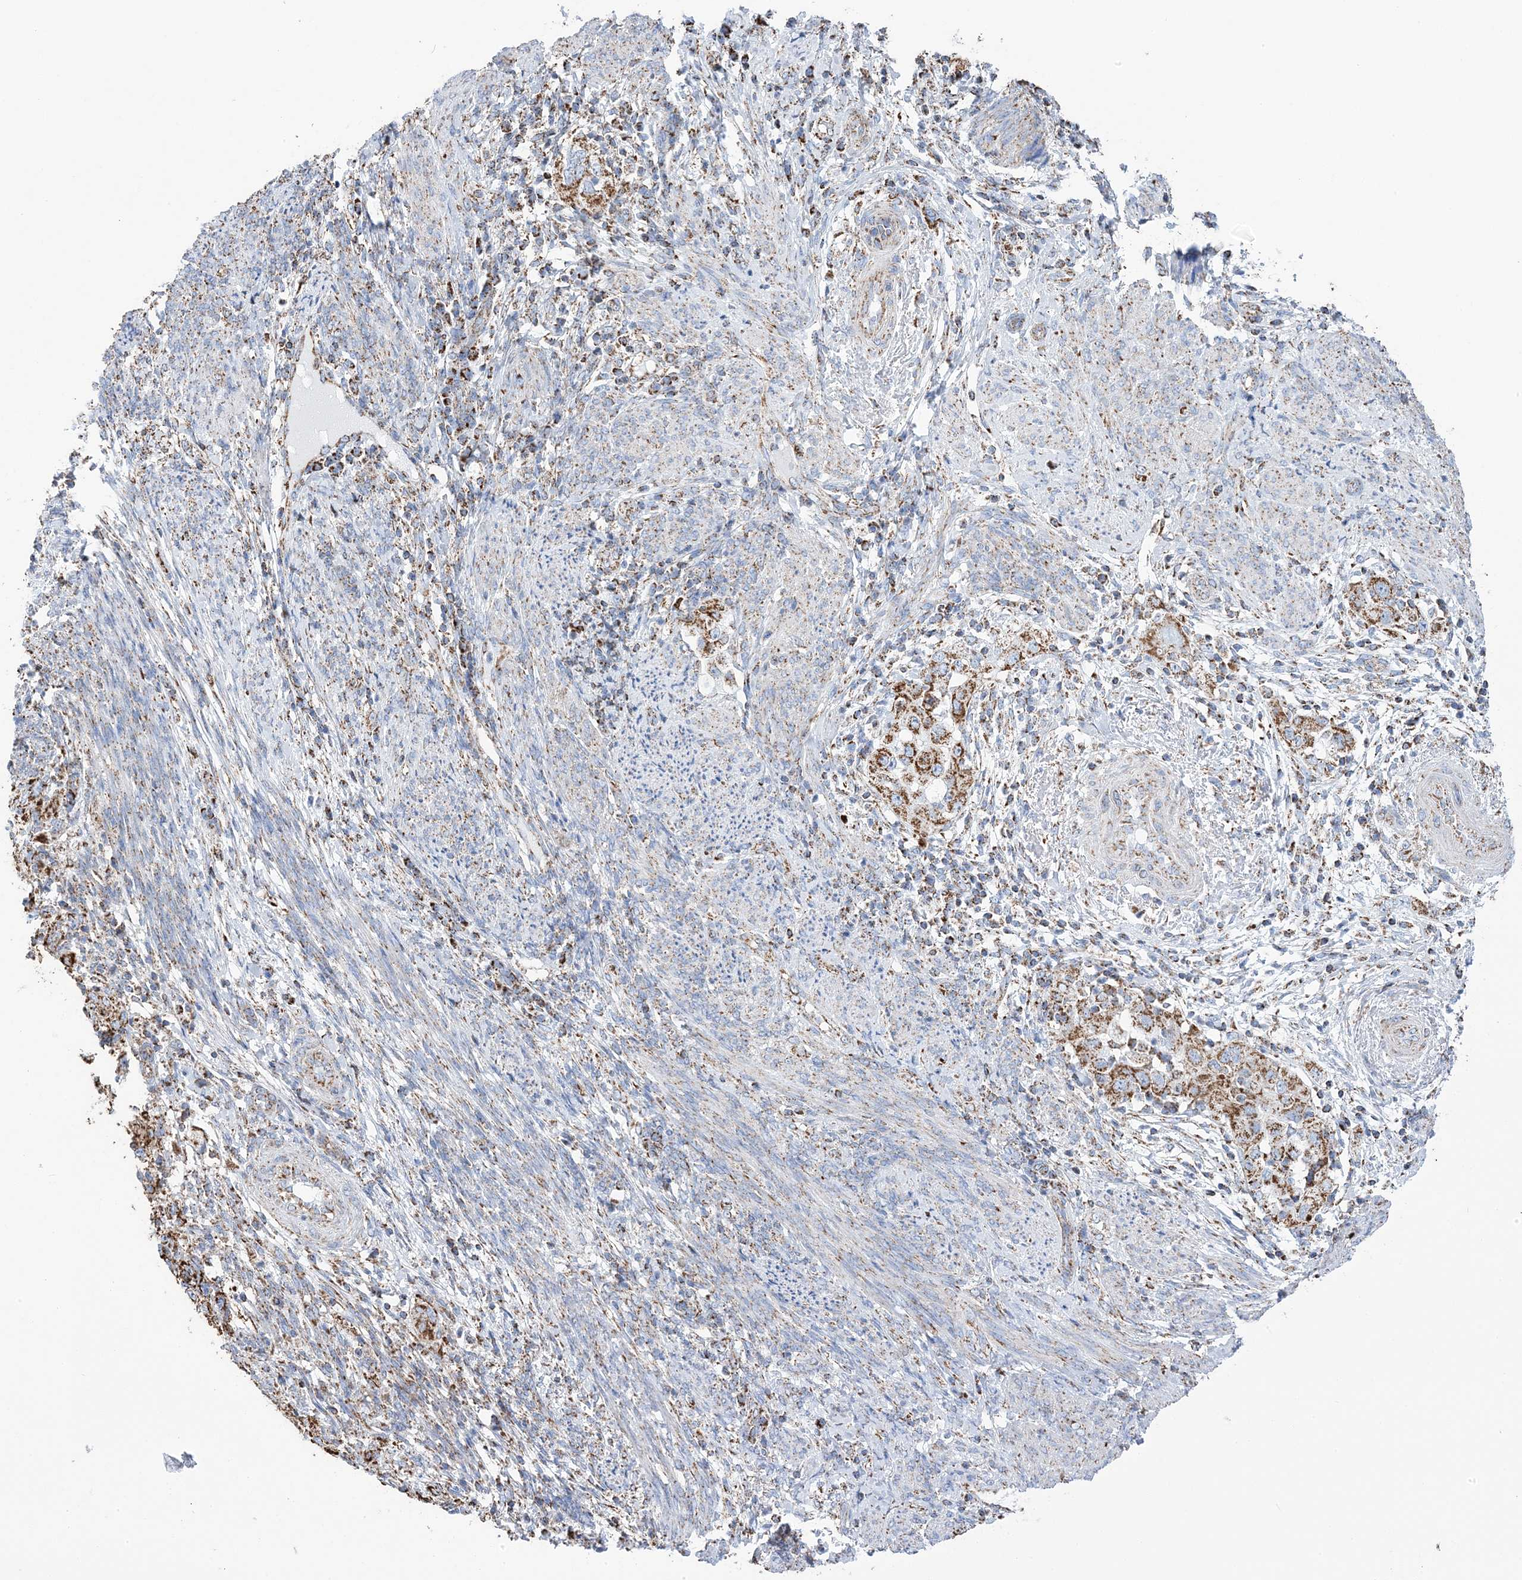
{"staining": {"intensity": "moderate", "quantity": ">75%", "location": "cytoplasmic/membranous"}, "tissue": "endometrial cancer", "cell_type": "Tumor cells", "image_type": "cancer", "snomed": [{"axis": "morphology", "description": "Adenocarcinoma, NOS"}, {"axis": "topography", "description": "Endometrium"}], "caption": "A medium amount of moderate cytoplasmic/membranous positivity is appreciated in about >75% of tumor cells in endometrial adenocarcinoma tissue. The staining was performed using DAB, with brown indicating positive protein expression. Nuclei are stained blue with hematoxylin.", "gene": "GTPBP8", "patient": {"sex": "female", "age": 85}}